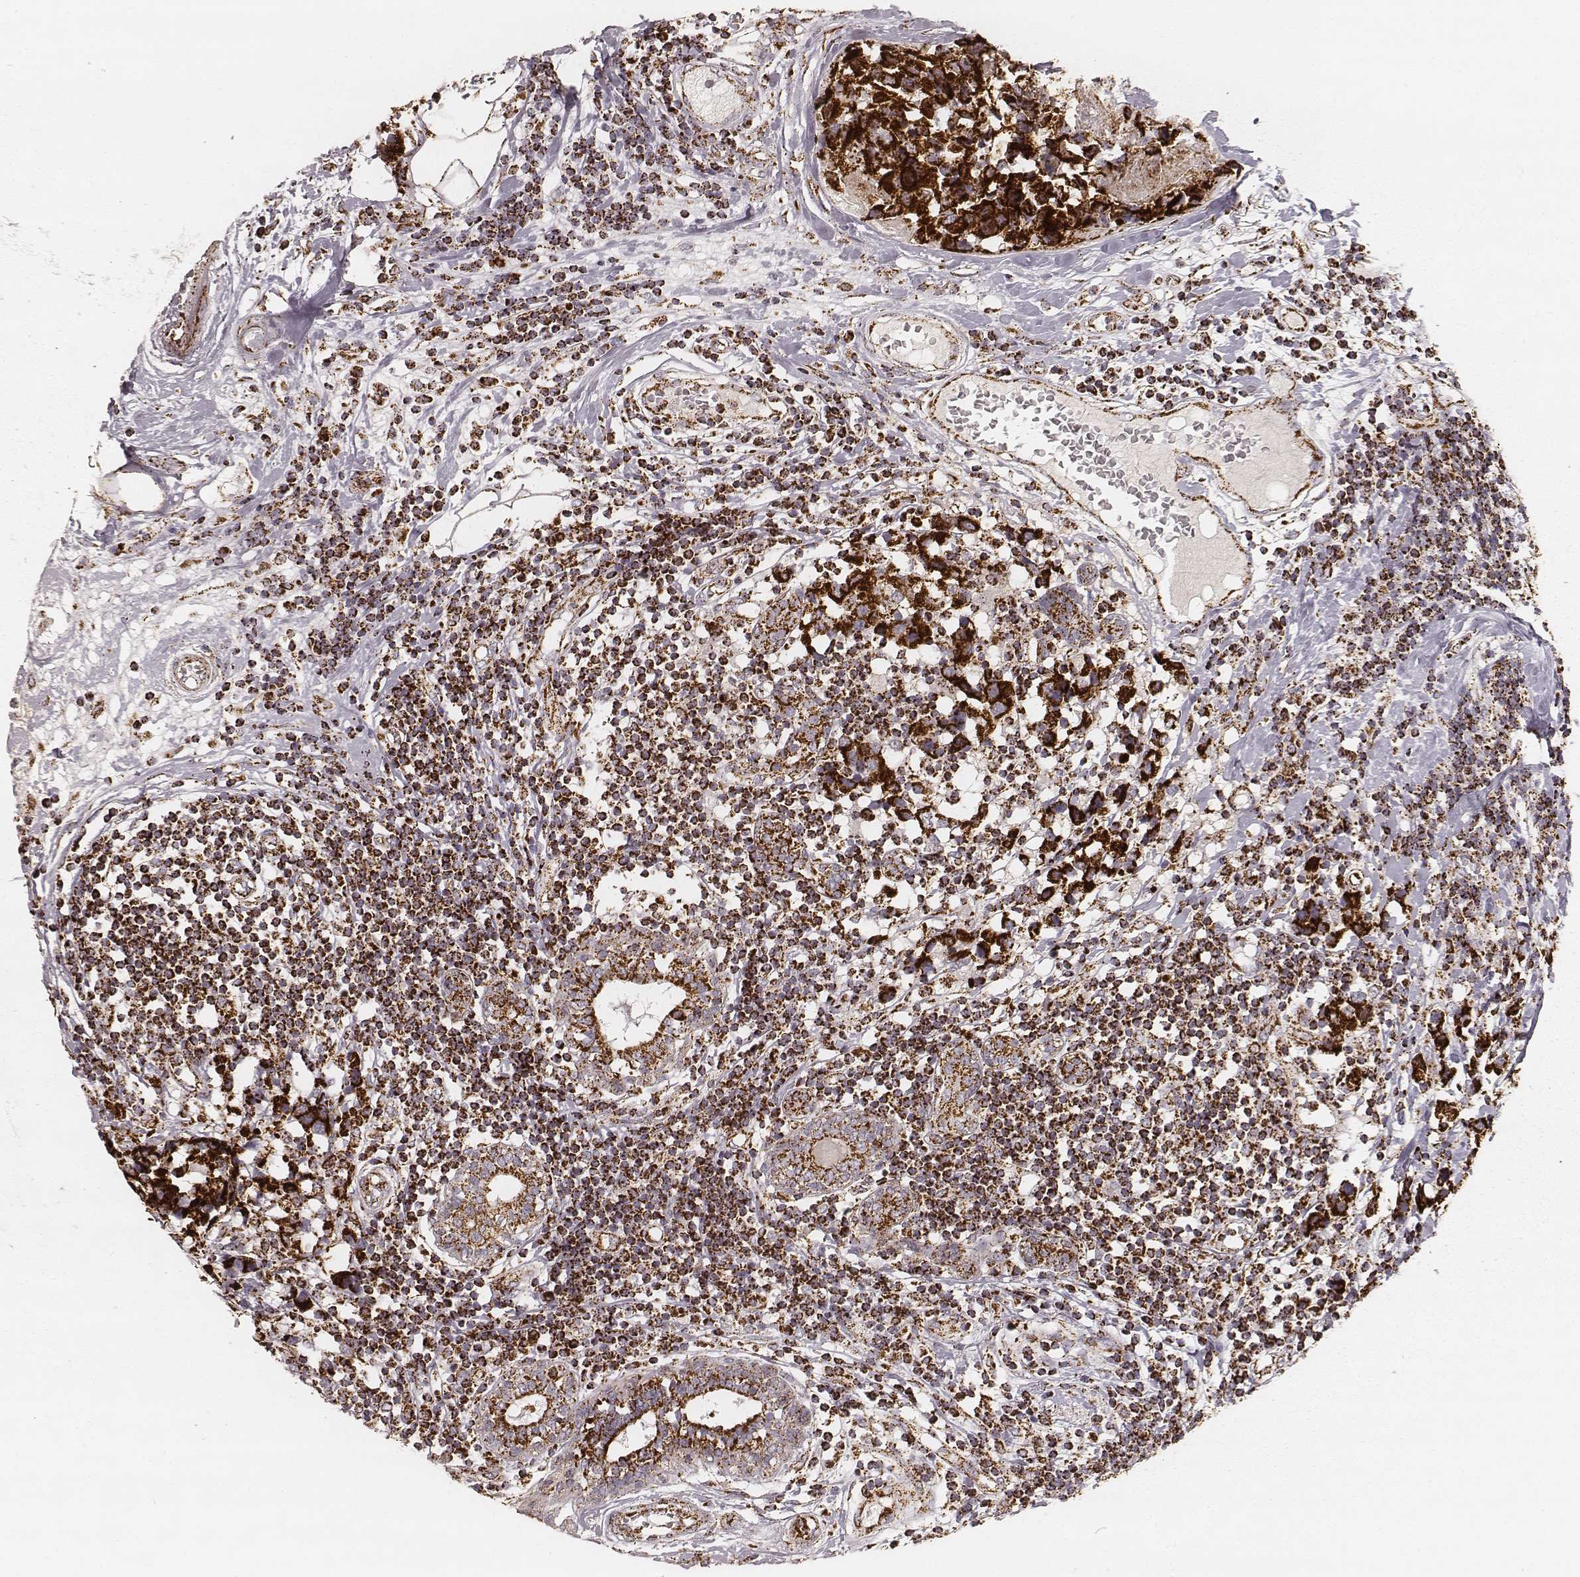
{"staining": {"intensity": "strong", "quantity": ">75%", "location": "cytoplasmic/membranous"}, "tissue": "breast cancer", "cell_type": "Tumor cells", "image_type": "cancer", "snomed": [{"axis": "morphology", "description": "Lobular carcinoma"}, {"axis": "topography", "description": "Breast"}], "caption": "An immunohistochemistry micrograph of neoplastic tissue is shown. Protein staining in brown shows strong cytoplasmic/membranous positivity in breast lobular carcinoma within tumor cells. Nuclei are stained in blue.", "gene": "CS", "patient": {"sex": "female", "age": 59}}